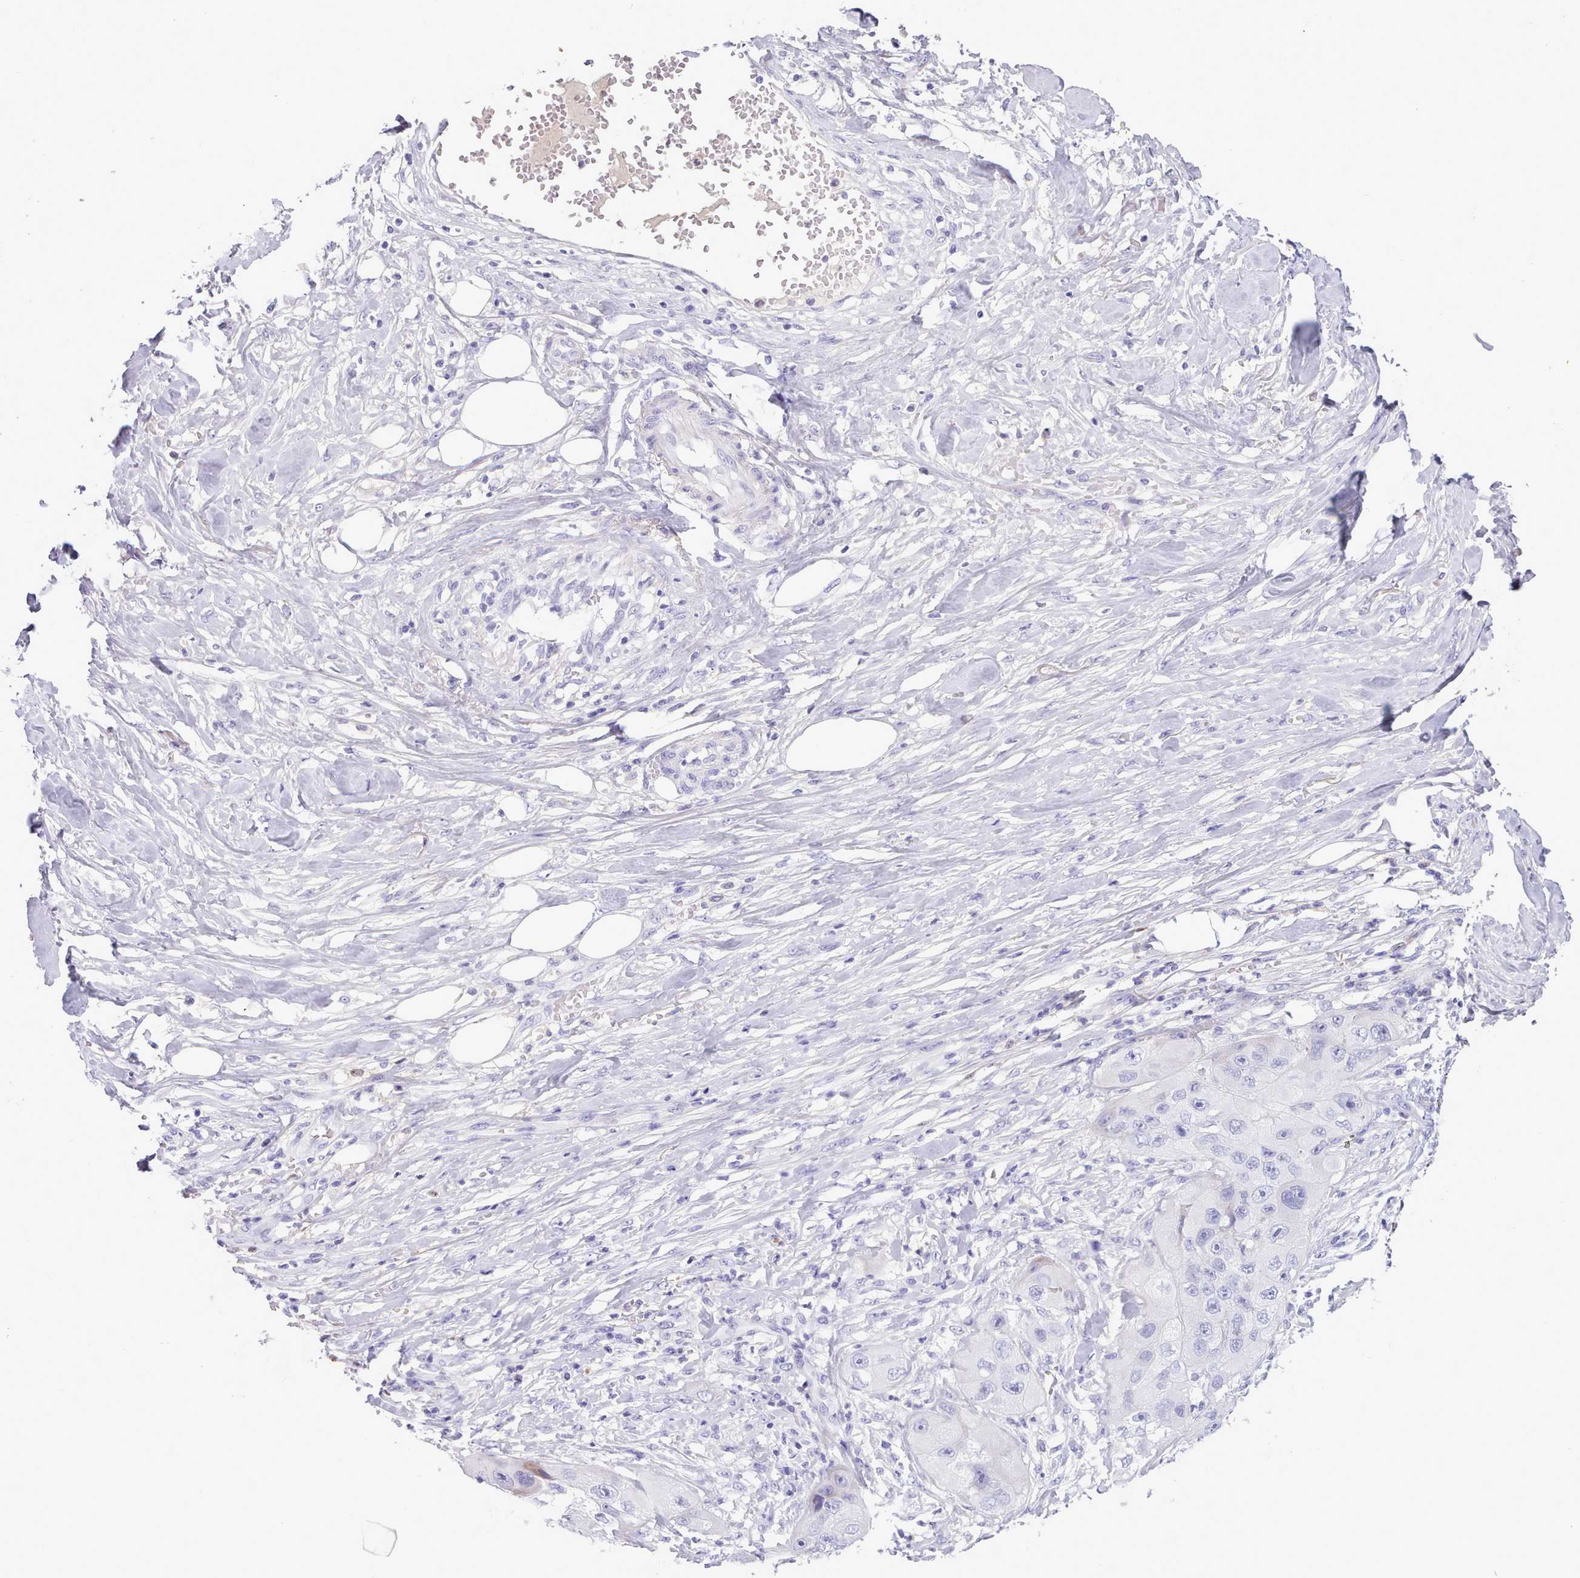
{"staining": {"intensity": "negative", "quantity": "none", "location": "none"}, "tissue": "skin cancer", "cell_type": "Tumor cells", "image_type": "cancer", "snomed": [{"axis": "morphology", "description": "Squamous cell carcinoma, NOS"}, {"axis": "topography", "description": "Skin"}, {"axis": "topography", "description": "Subcutis"}], "caption": "A high-resolution image shows IHC staining of skin squamous cell carcinoma, which shows no significant positivity in tumor cells.", "gene": "CYP2A13", "patient": {"sex": "male", "age": 73}}